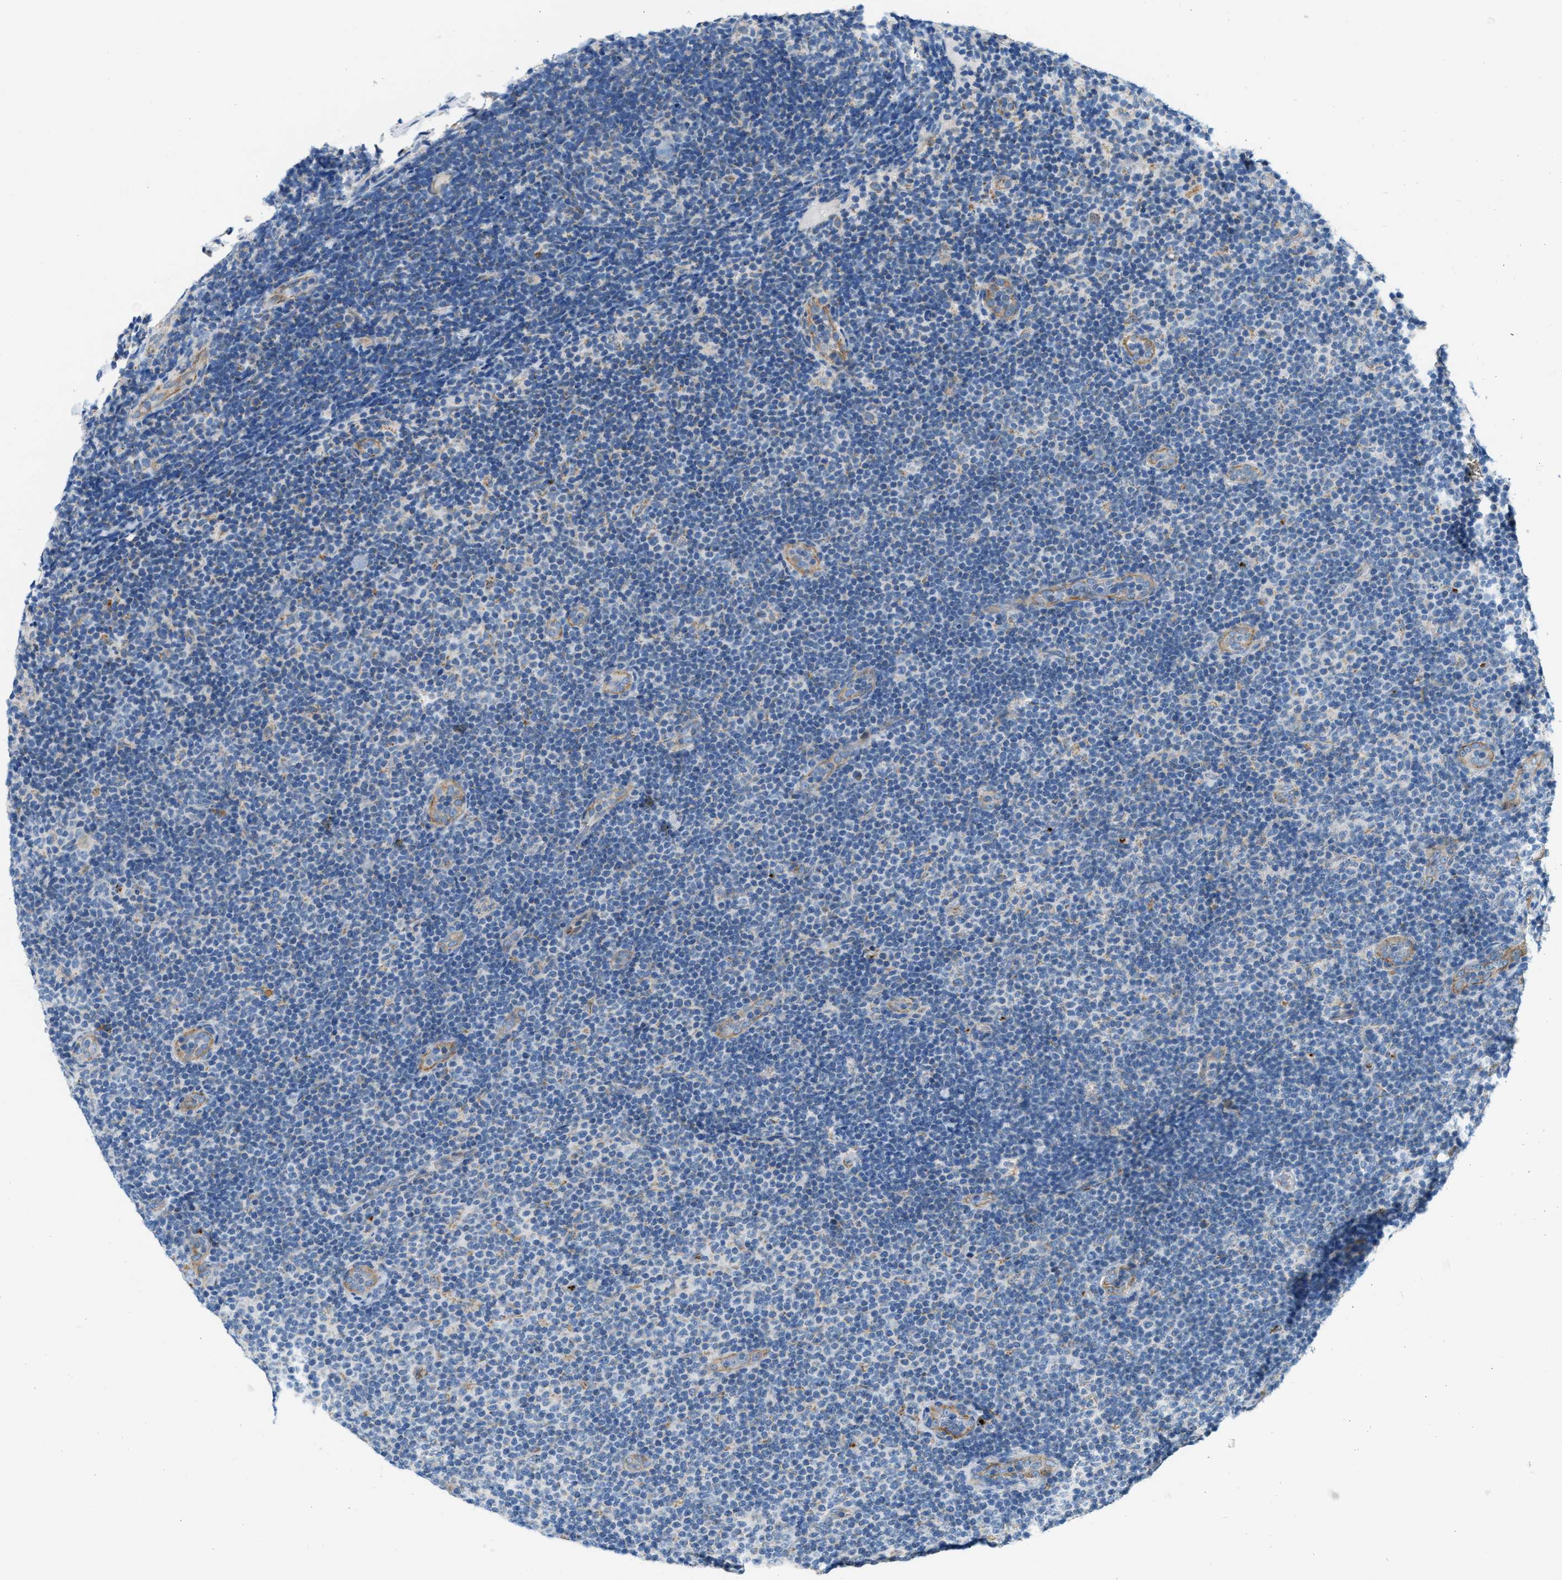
{"staining": {"intensity": "negative", "quantity": "none", "location": "none"}, "tissue": "lymphoma", "cell_type": "Tumor cells", "image_type": "cancer", "snomed": [{"axis": "morphology", "description": "Malignant lymphoma, non-Hodgkin's type, Low grade"}, {"axis": "topography", "description": "Lymph node"}], "caption": "Lymphoma was stained to show a protein in brown. There is no significant expression in tumor cells. Brightfield microscopy of immunohistochemistry (IHC) stained with DAB (3,3'-diaminobenzidine) (brown) and hematoxylin (blue), captured at high magnification.", "gene": "JADE1", "patient": {"sex": "male", "age": 83}}